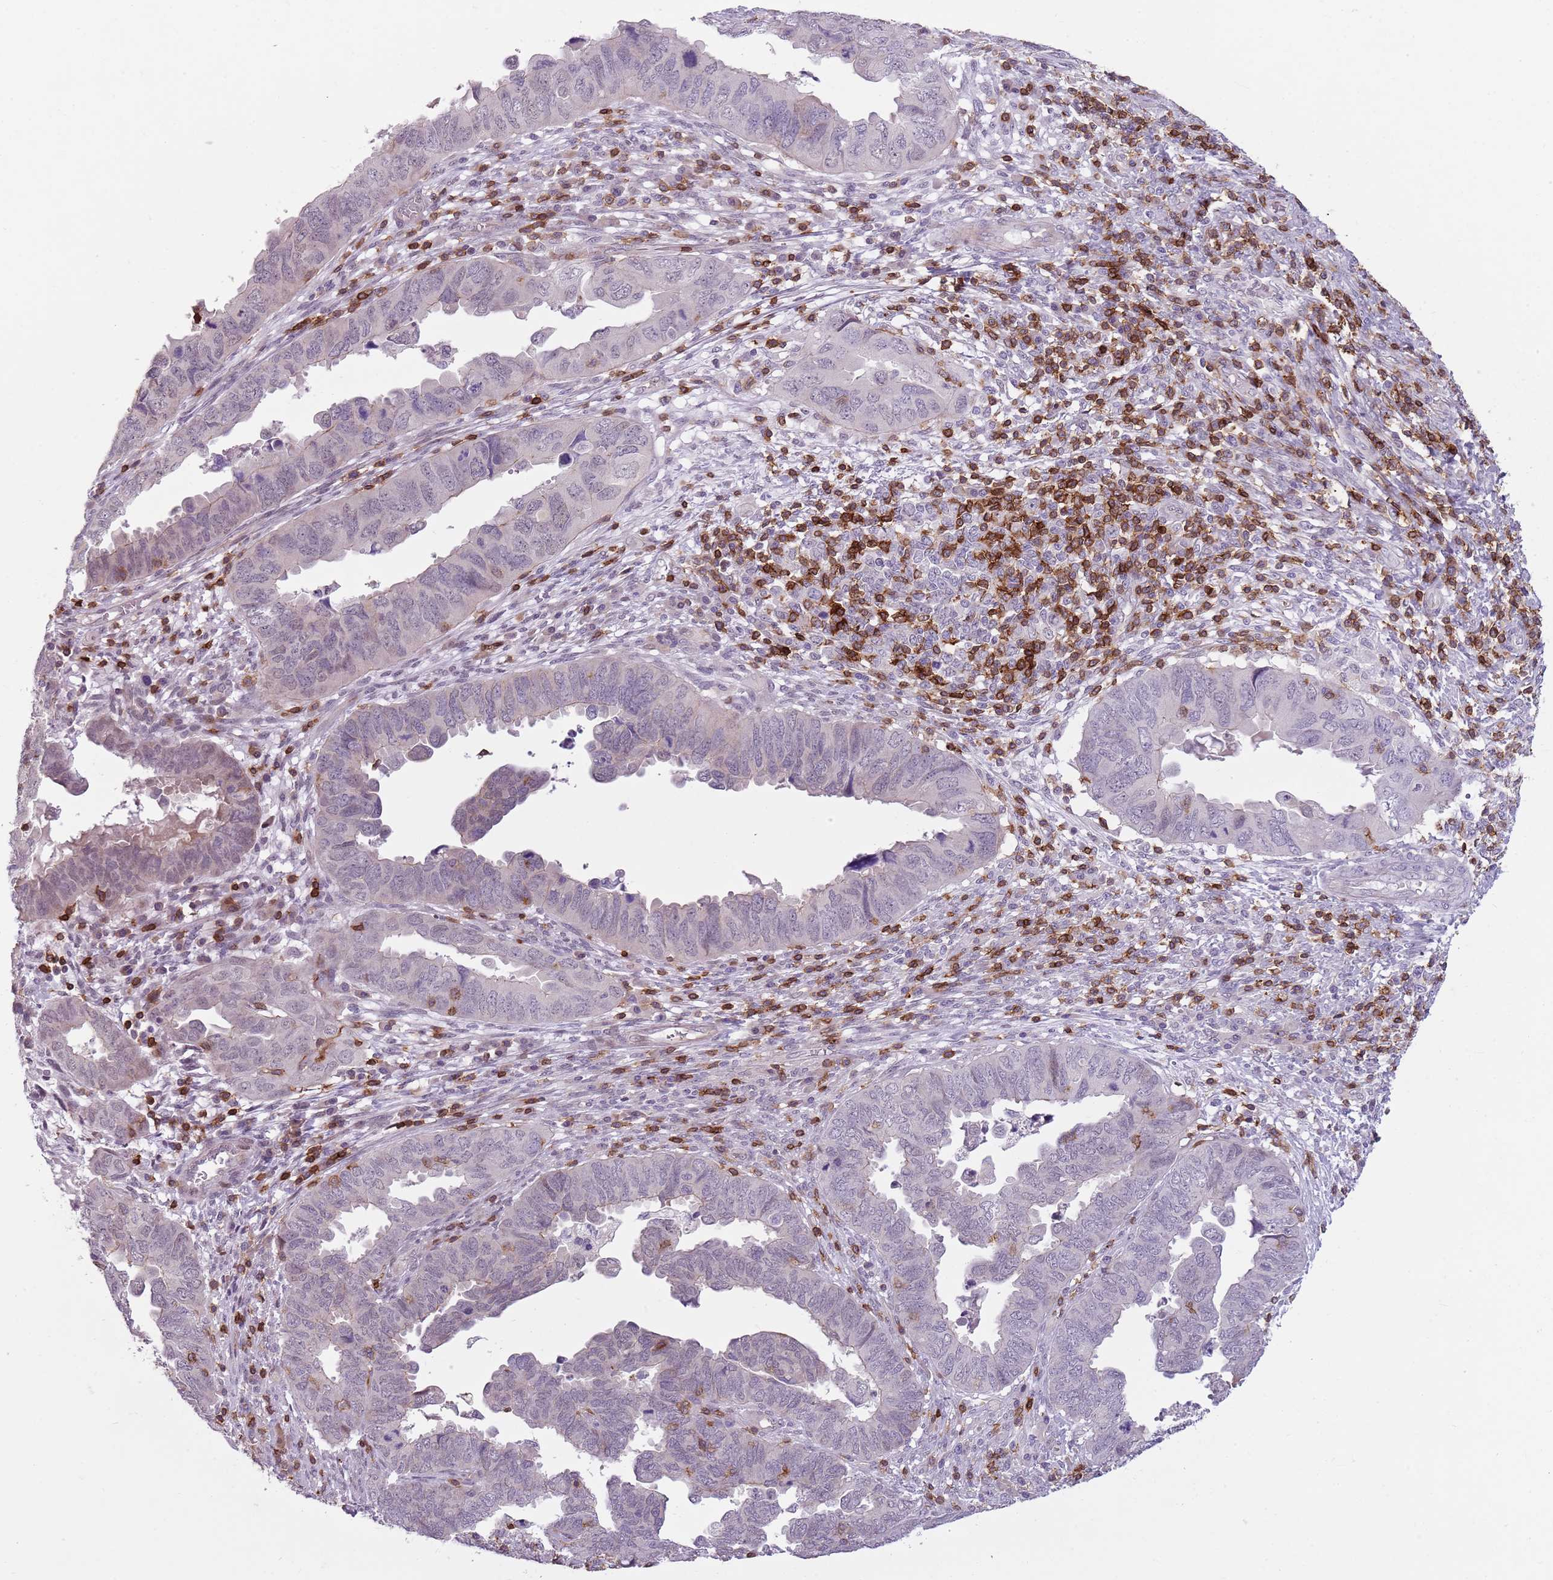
{"staining": {"intensity": "negative", "quantity": "none", "location": "none"}, "tissue": "endometrial cancer", "cell_type": "Tumor cells", "image_type": "cancer", "snomed": [{"axis": "morphology", "description": "Adenocarcinoma, NOS"}, {"axis": "topography", "description": "Endometrium"}], "caption": "Immunohistochemical staining of endometrial adenocarcinoma shows no significant positivity in tumor cells. The staining was performed using DAB to visualize the protein expression in brown, while the nuclei were stained in blue with hematoxylin (Magnification: 20x).", "gene": "ZNF583", "patient": {"sex": "female", "age": 79}}